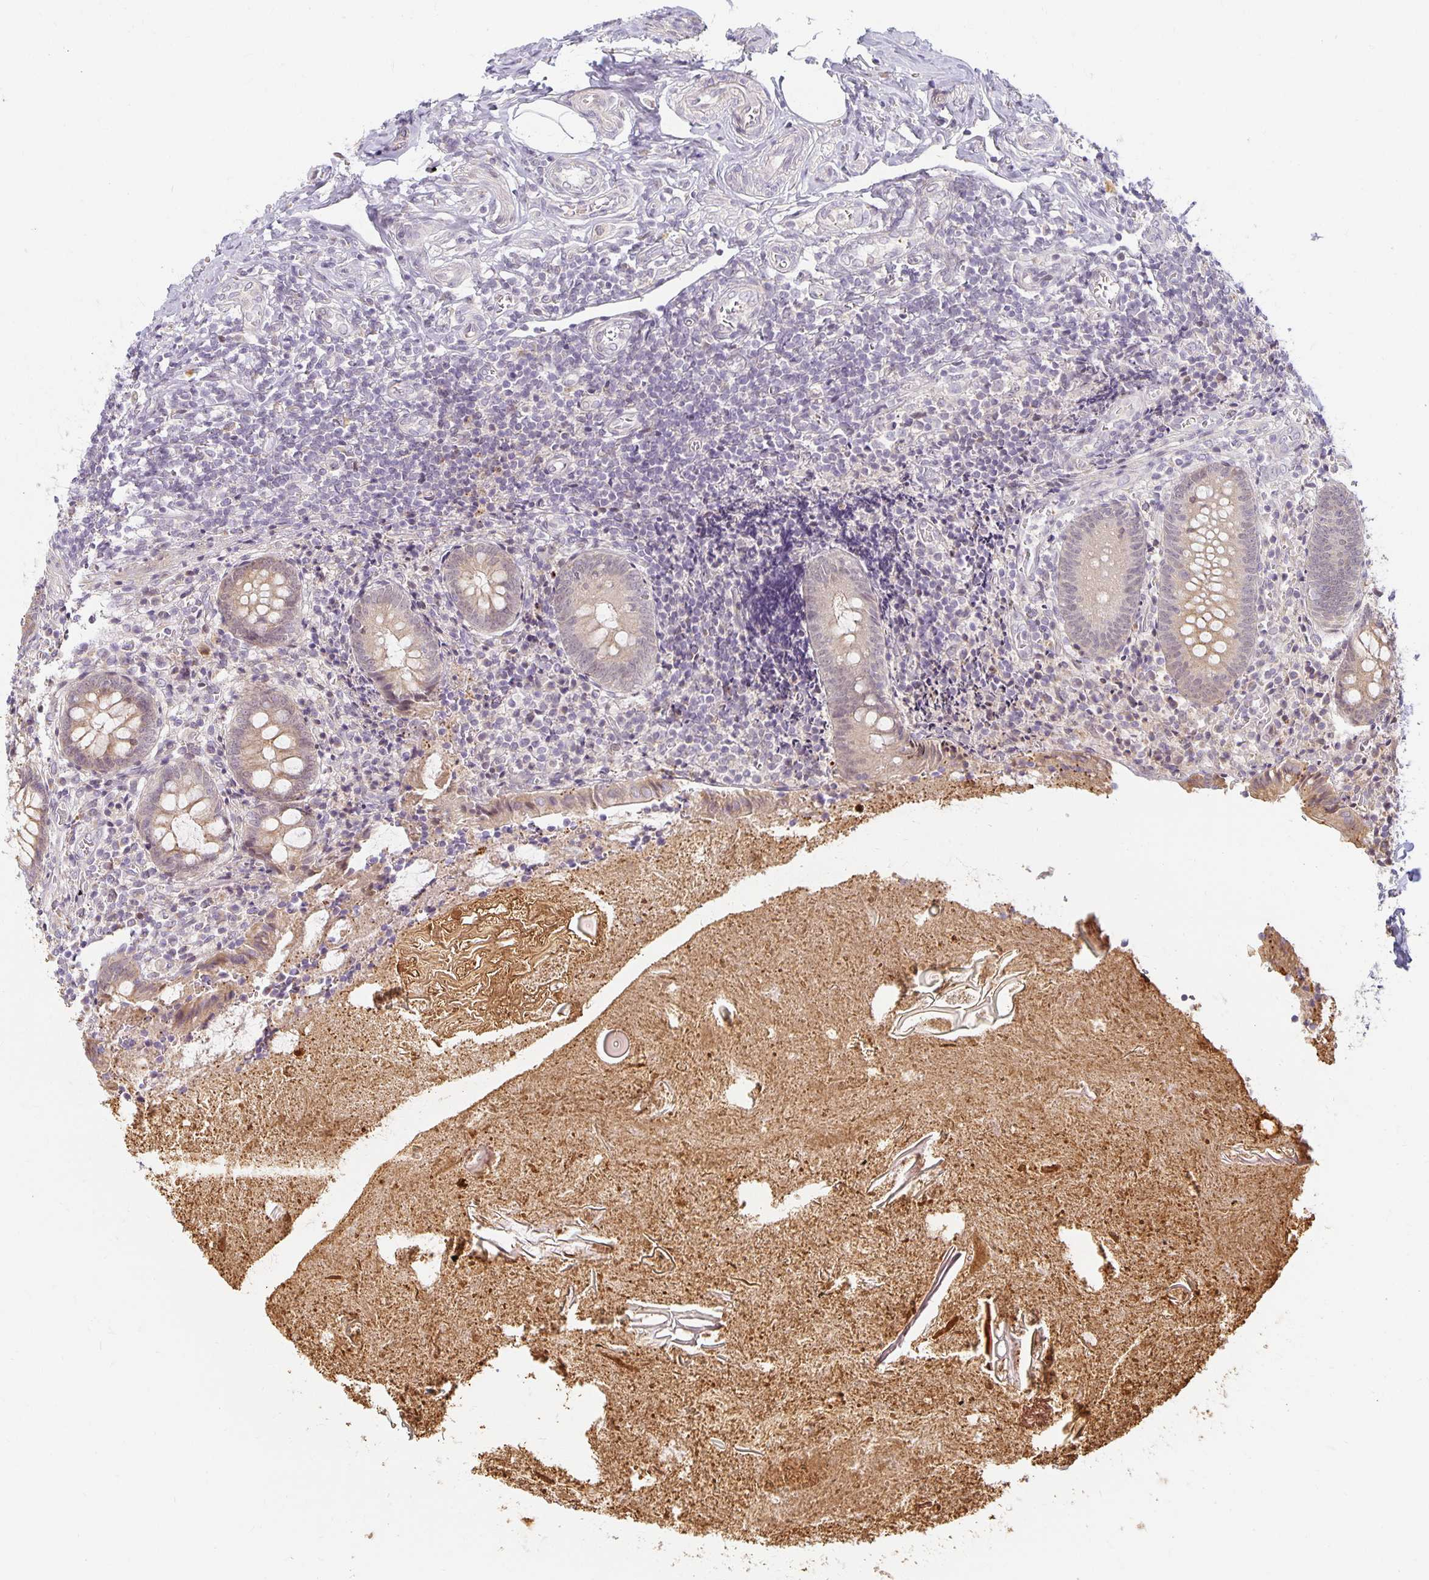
{"staining": {"intensity": "moderate", "quantity": "25%-75%", "location": "cytoplasmic/membranous"}, "tissue": "appendix", "cell_type": "Glandular cells", "image_type": "normal", "snomed": [{"axis": "morphology", "description": "Normal tissue, NOS"}, {"axis": "topography", "description": "Appendix"}], "caption": "The photomicrograph displays staining of normal appendix, revealing moderate cytoplasmic/membranous protein staining (brown color) within glandular cells. (DAB IHC, brown staining for protein, blue staining for nuclei).", "gene": "EHF", "patient": {"sex": "female", "age": 17}}